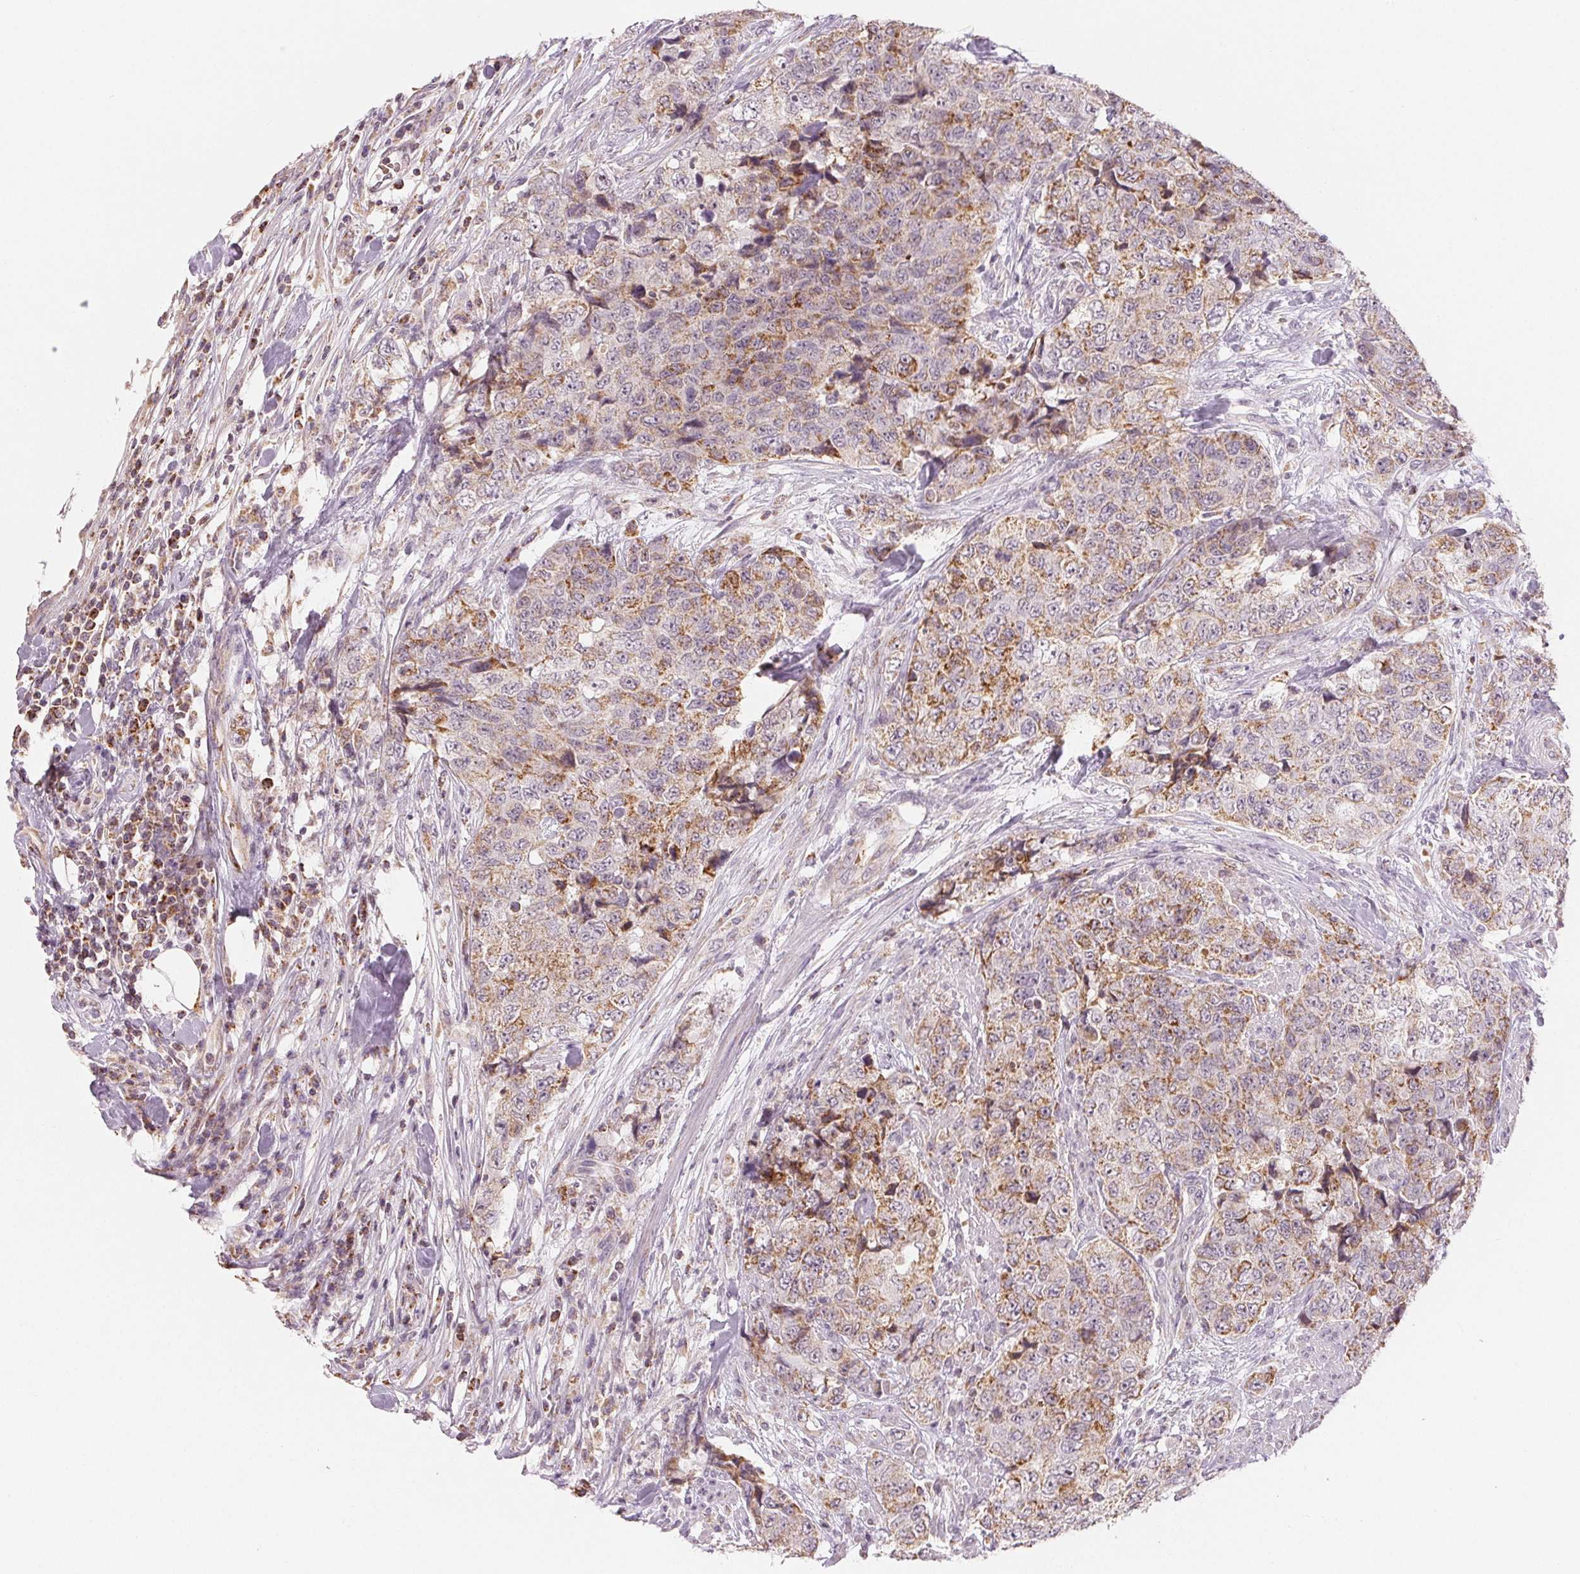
{"staining": {"intensity": "moderate", "quantity": "<25%", "location": "cytoplasmic/membranous"}, "tissue": "urothelial cancer", "cell_type": "Tumor cells", "image_type": "cancer", "snomed": [{"axis": "morphology", "description": "Urothelial carcinoma, High grade"}, {"axis": "topography", "description": "Urinary bladder"}], "caption": "Protein expression by immunohistochemistry reveals moderate cytoplasmic/membranous staining in about <25% of tumor cells in urothelial cancer.", "gene": "HINT2", "patient": {"sex": "female", "age": 78}}